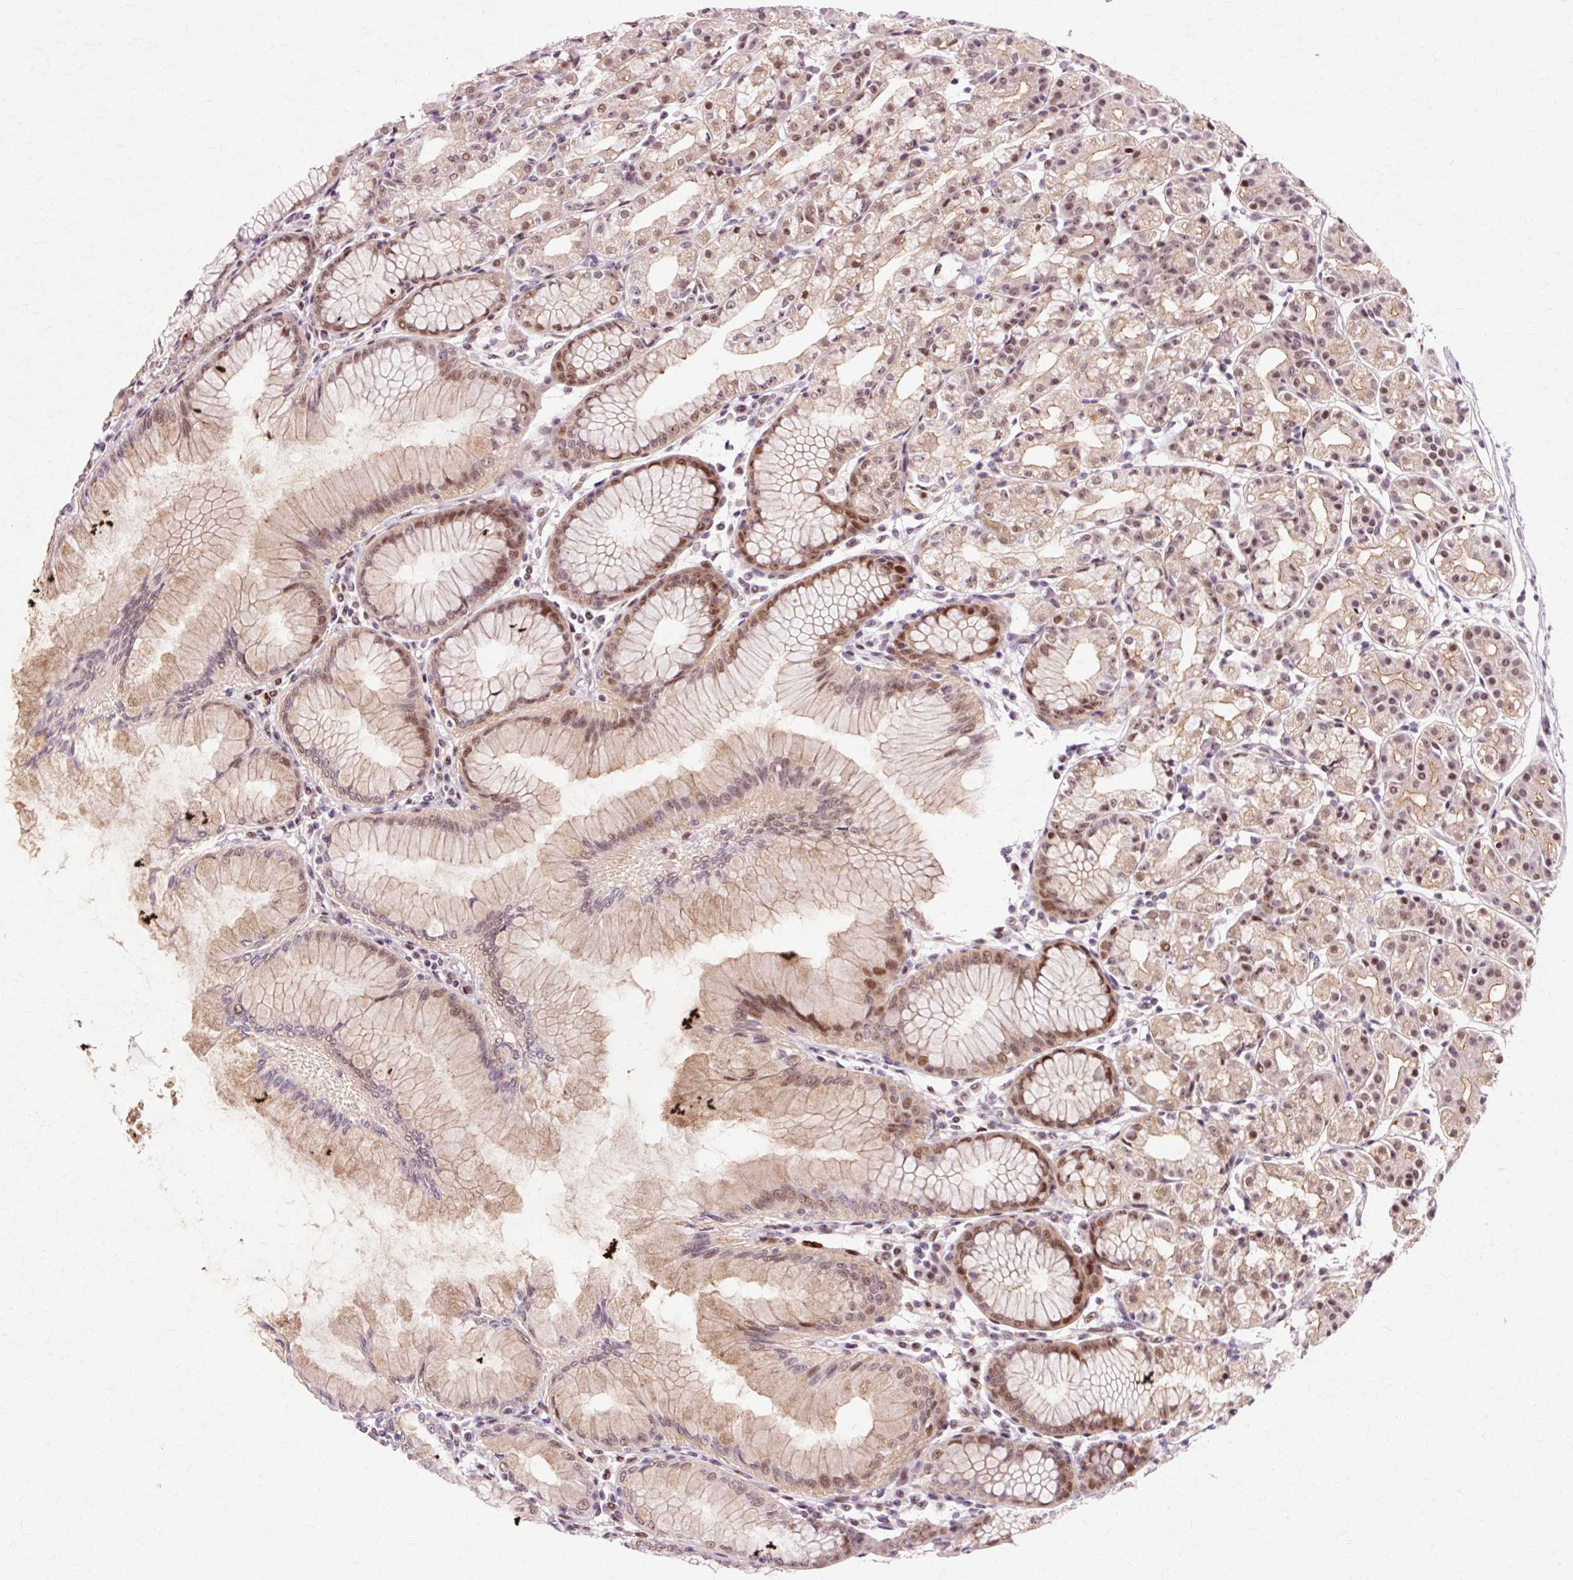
{"staining": {"intensity": "moderate", "quantity": "25%-75%", "location": "cytoplasmic/membranous,nuclear"}, "tissue": "stomach", "cell_type": "Glandular cells", "image_type": "normal", "snomed": [{"axis": "morphology", "description": "Normal tissue, NOS"}, {"axis": "topography", "description": "Stomach"}], "caption": "The photomicrograph displays immunohistochemical staining of normal stomach. There is moderate cytoplasmic/membranous,nuclear positivity is present in about 25%-75% of glandular cells.", "gene": "MACROD2", "patient": {"sex": "female", "age": 57}}